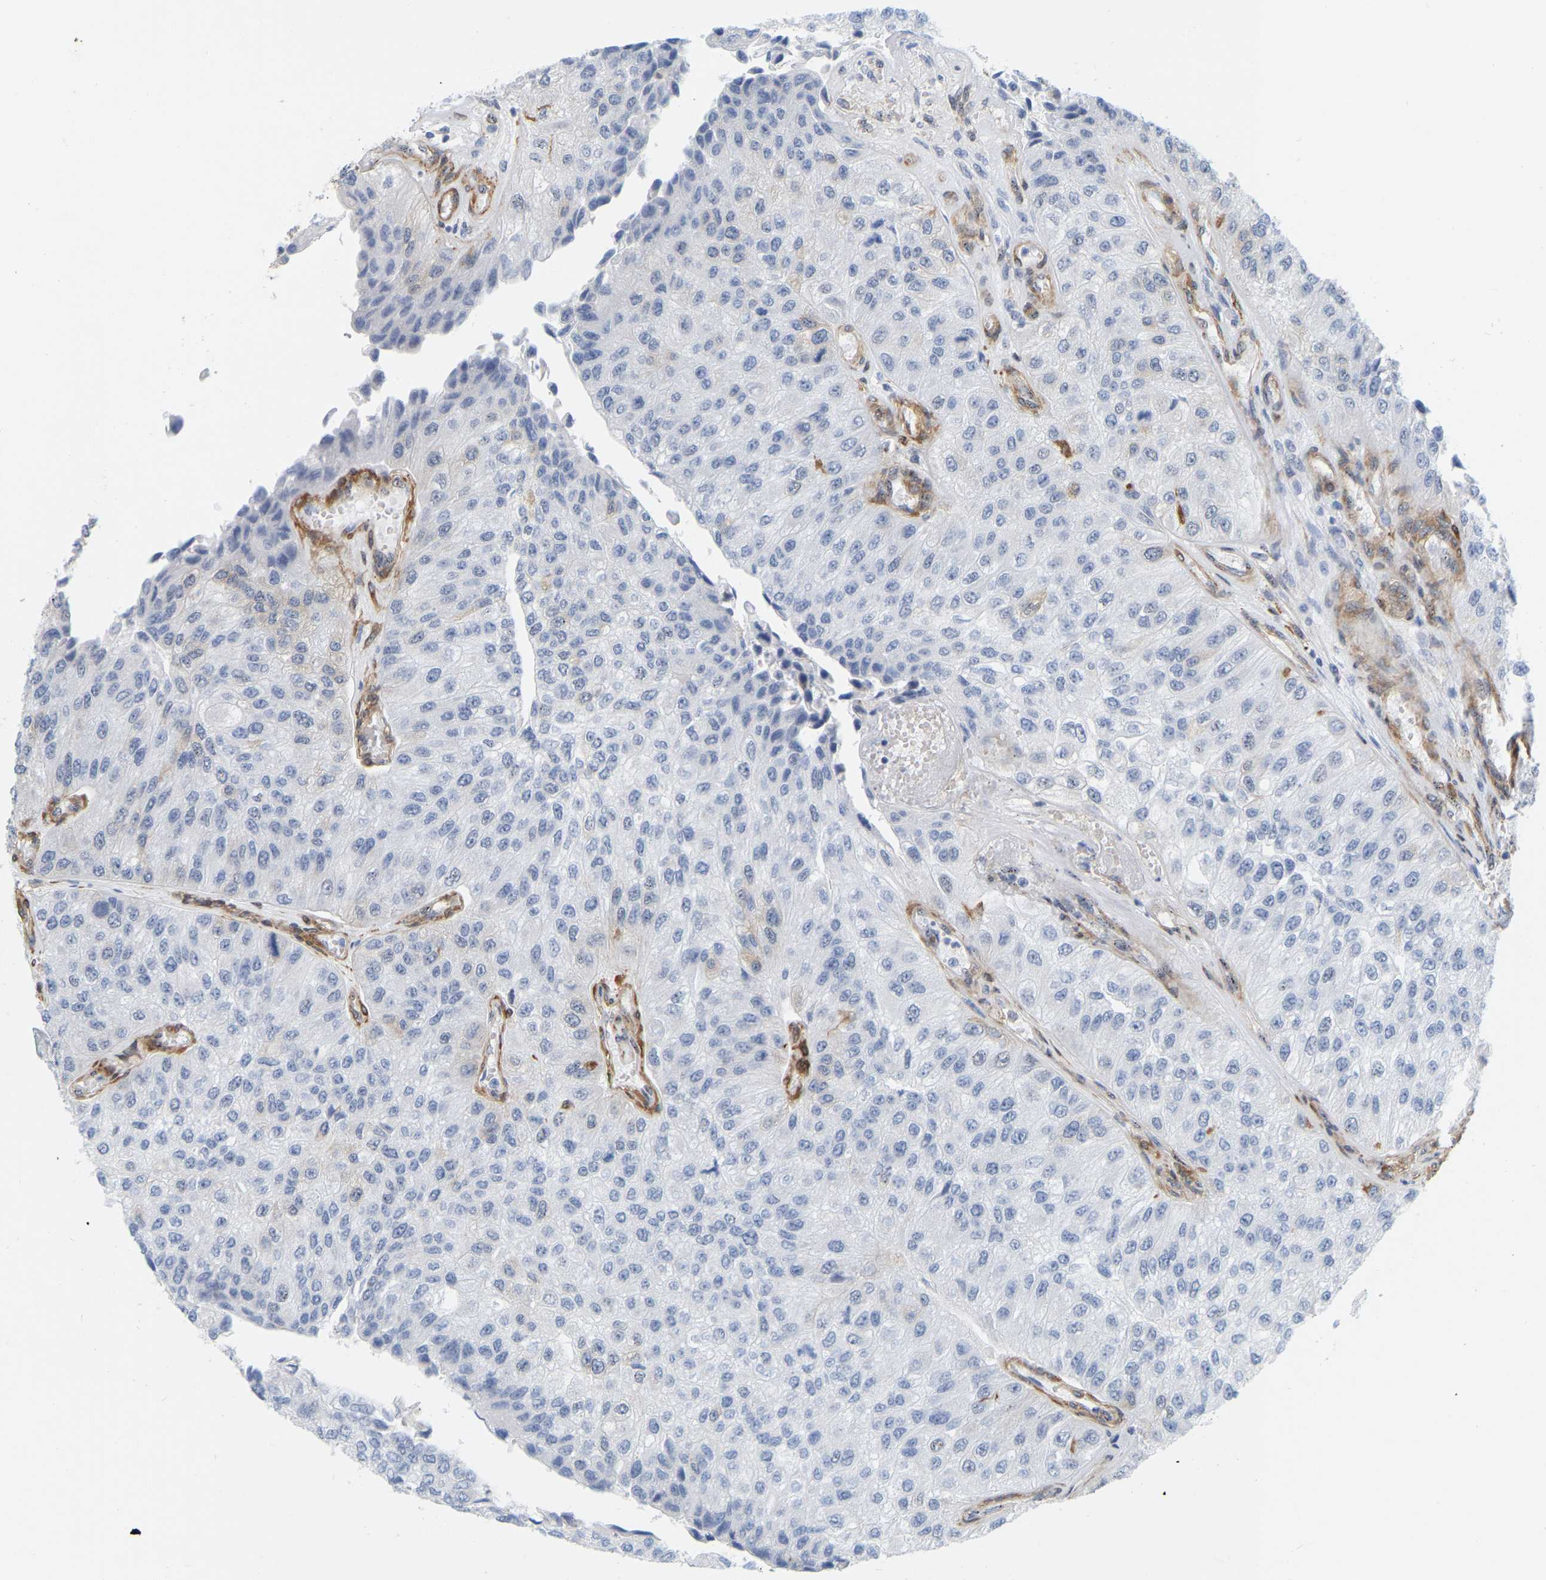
{"staining": {"intensity": "negative", "quantity": "none", "location": "none"}, "tissue": "urothelial cancer", "cell_type": "Tumor cells", "image_type": "cancer", "snomed": [{"axis": "morphology", "description": "Urothelial carcinoma, High grade"}, {"axis": "topography", "description": "Kidney"}, {"axis": "topography", "description": "Urinary bladder"}], "caption": "The histopathology image displays no significant staining in tumor cells of urothelial carcinoma (high-grade). Nuclei are stained in blue.", "gene": "RAPH1", "patient": {"sex": "male", "age": 77}}